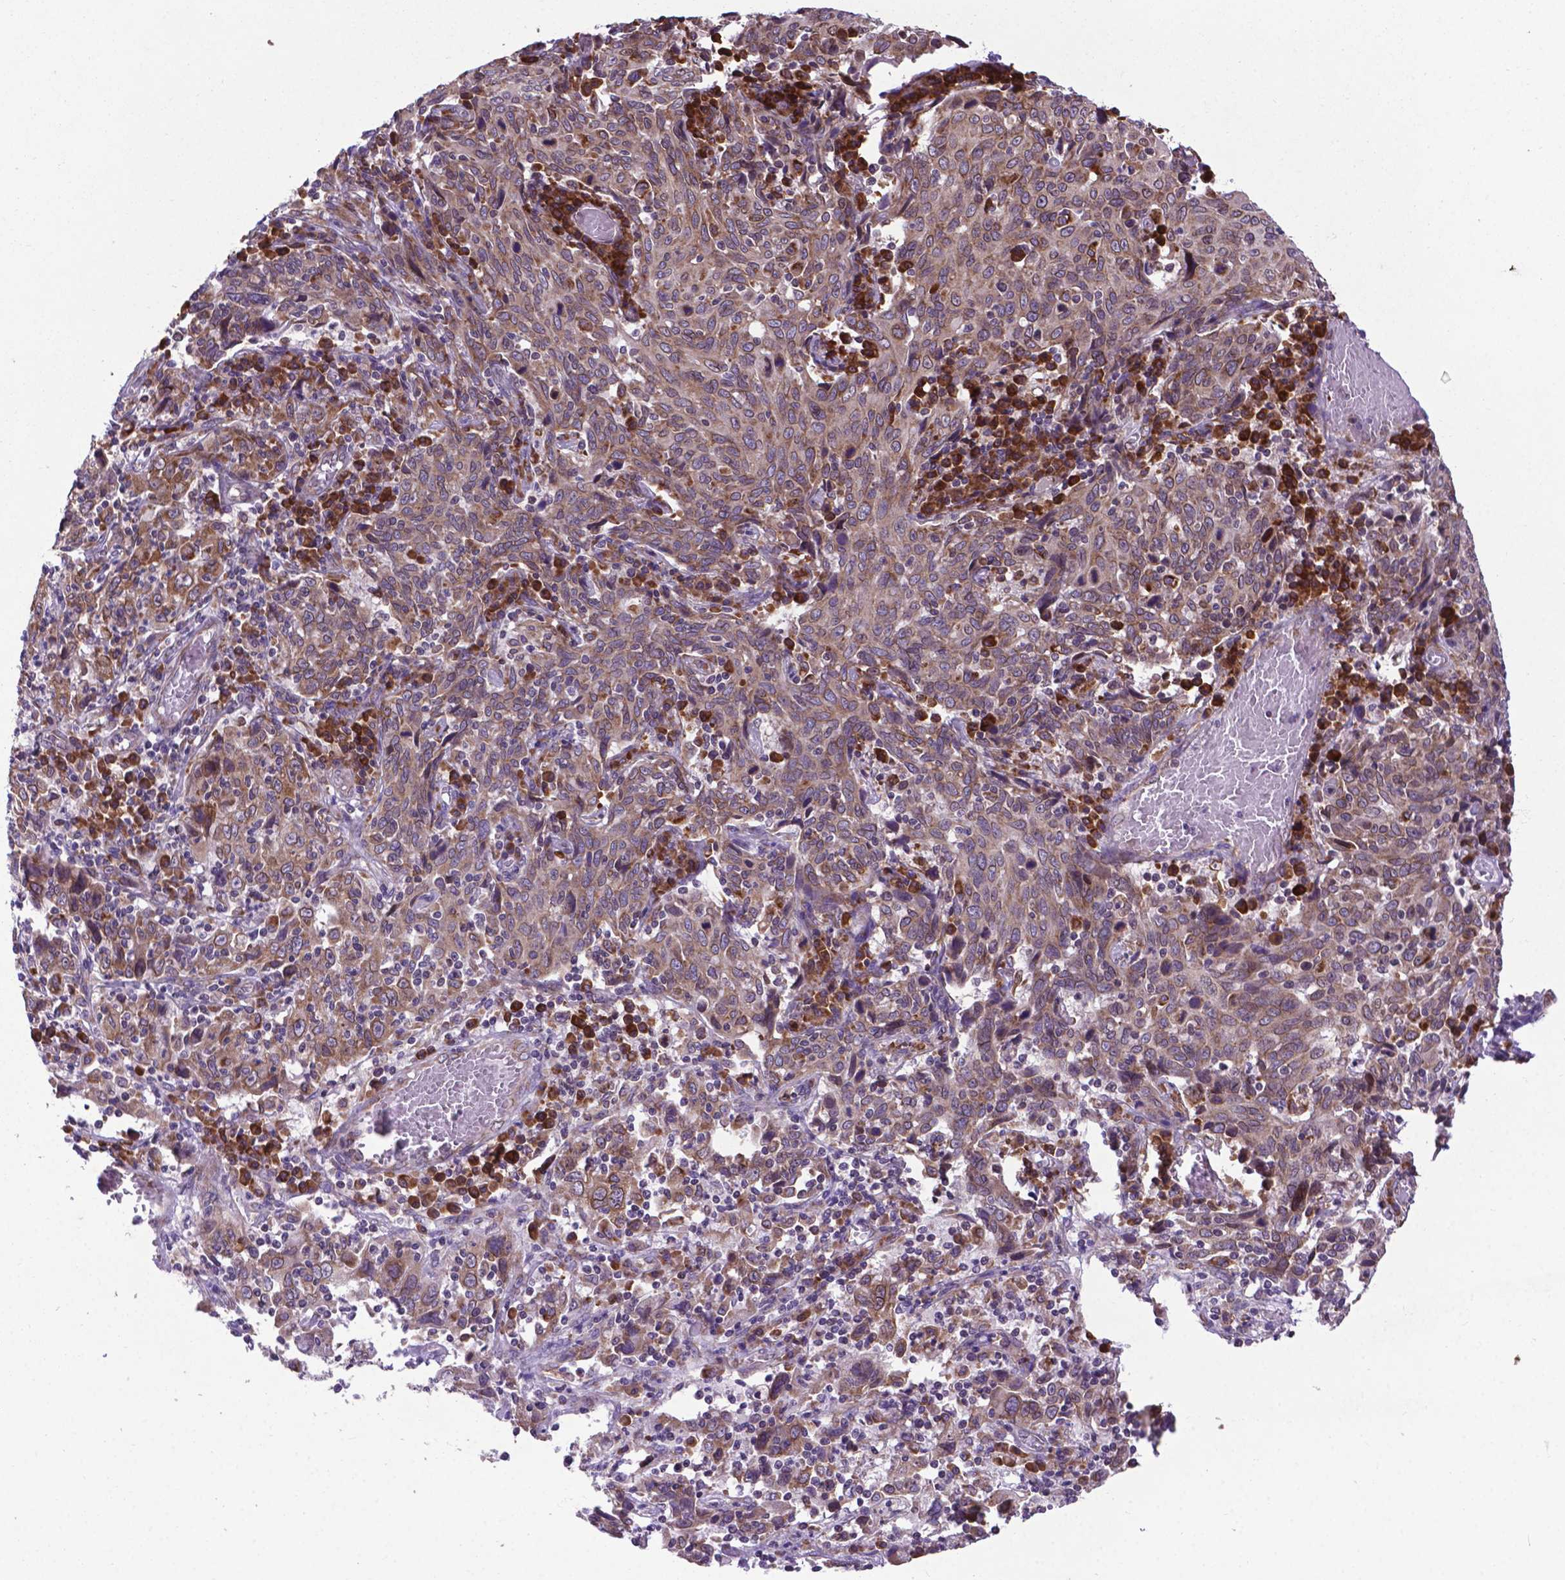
{"staining": {"intensity": "weak", "quantity": ">75%", "location": "cytoplasmic/membranous"}, "tissue": "cervical cancer", "cell_type": "Tumor cells", "image_type": "cancer", "snomed": [{"axis": "morphology", "description": "Squamous cell carcinoma, NOS"}, {"axis": "topography", "description": "Cervix"}], "caption": "A histopathology image showing weak cytoplasmic/membranous staining in approximately >75% of tumor cells in cervical cancer (squamous cell carcinoma), as visualized by brown immunohistochemical staining.", "gene": "WDR83OS", "patient": {"sex": "female", "age": 46}}